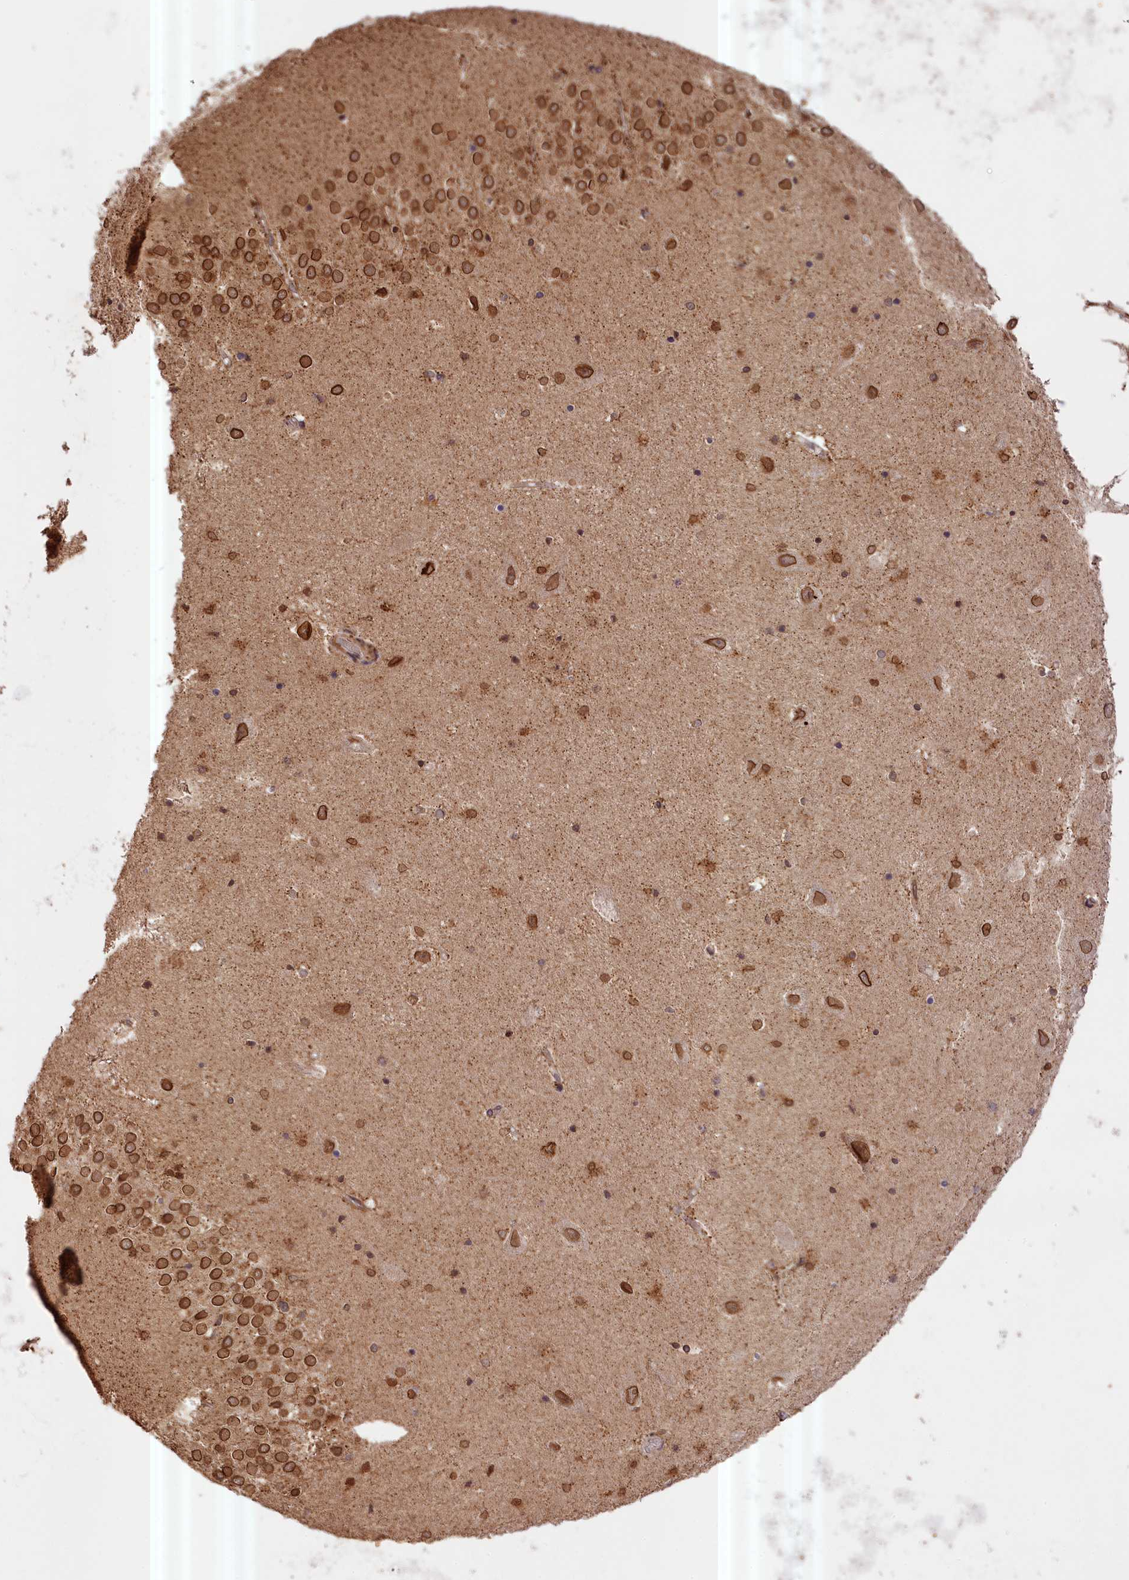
{"staining": {"intensity": "moderate", "quantity": "<25%", "location": "nuclear"}, "tissue": "hippocampus", "cell_type": "Glial cells", "image_type": "normal", "snomed": [{"axis": "morphology", "description": "Normal tissue, NOS"}, {"axis": "topography", "description": "Hippocampus"}], "caption": "DAB immunohistochemical staining of normal hippocampus demonstrates moderate nuclear protein expression in about <25% of glial cells.", "gene": "ZNF480", "patient": {"sex": "female", "age": 52}}